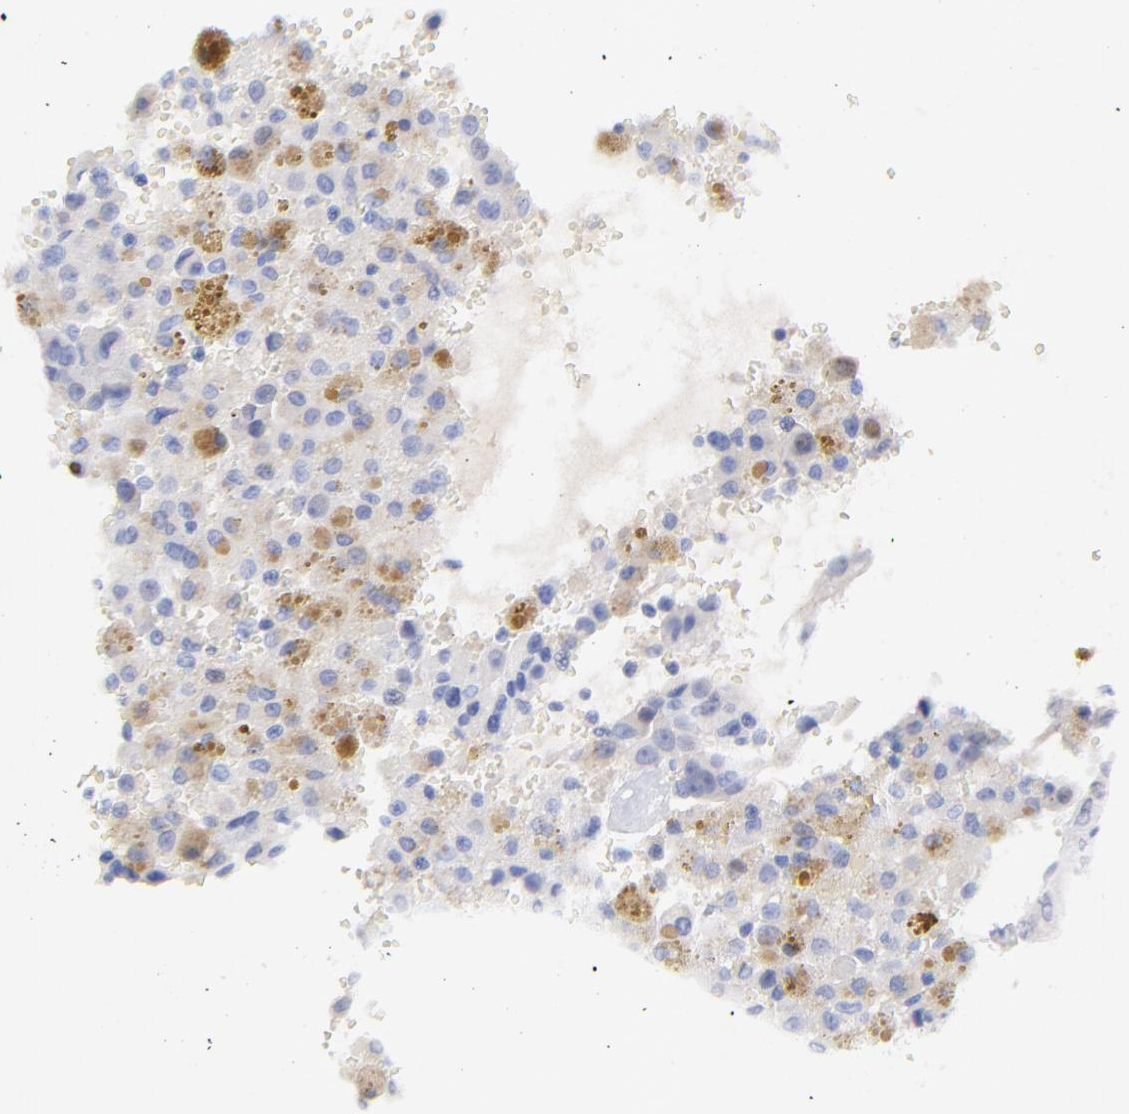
{"staining": {"intensity": "weak", "quantity": "<25%", "location": "cytoplasmic/membranous"}, "tissue": "thyroid cancer", "cell_type": "Tumor cells", "image_type": "cancer", "snomed": [{"axis": "morphology", "description": "Follicular adenoma carcinoma, NOS"}, {"axis": "topography", "description": "Thyroid gland"}], "caption": "An immunohistochemistry (IHC) photomicrograph of follicular adenoma carcinoma (thyroid) is shown. There is no staining in tumor cells of follicular adenoma carcinoma (thyroid).", "gene": "CFAP57", "patient": {"sex": "female", "age": 71}}